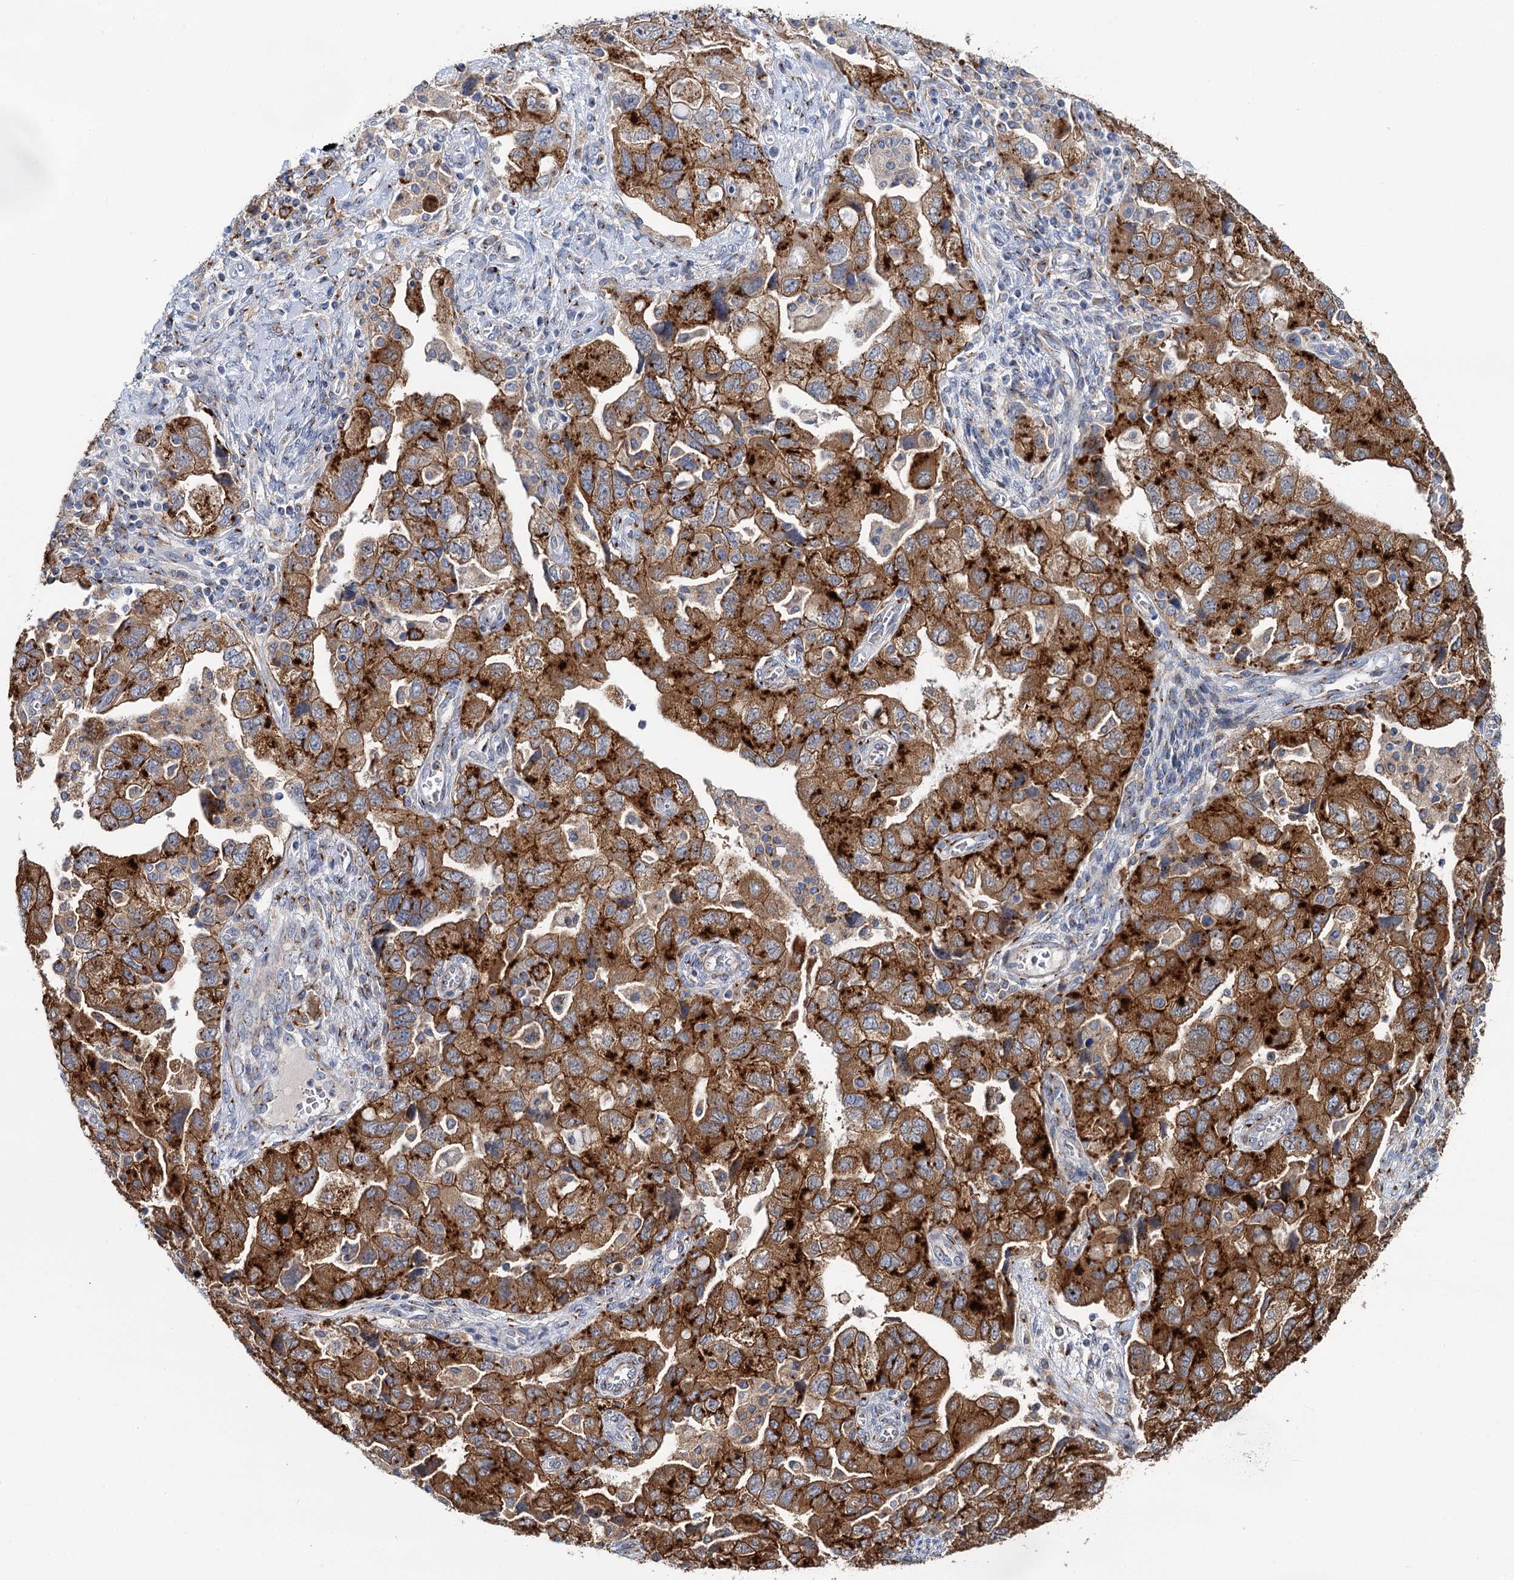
{"staining": {"intensity": "strong", "quantity": ">75%", "location": "cytoplasmic/membranous"}, "tissue": "ovarian cancer", "cell_type": "Tumor cells", "image_type": "cancer", "snomed": [{"axis": "morphology", "description": "Carcinoma, NOS"}, {"axis": "morphology", "description": "Cystadenocarcinoma, serous, NOS"}, {"axis": "topography", "description": "Ovary"}], "caption": "The image exhibits staining of ovarian cancer (serous cystadenocarcinoma), revealing strong cytoplasmic/membranous protein staining (brown color) within tumor cells. (DAB (3,3'-diaminobenzidine) IHC with brightfield microscopy, high magnification).", "gene": "BET1L", "patient": {"sex": "female", "age": 69}}